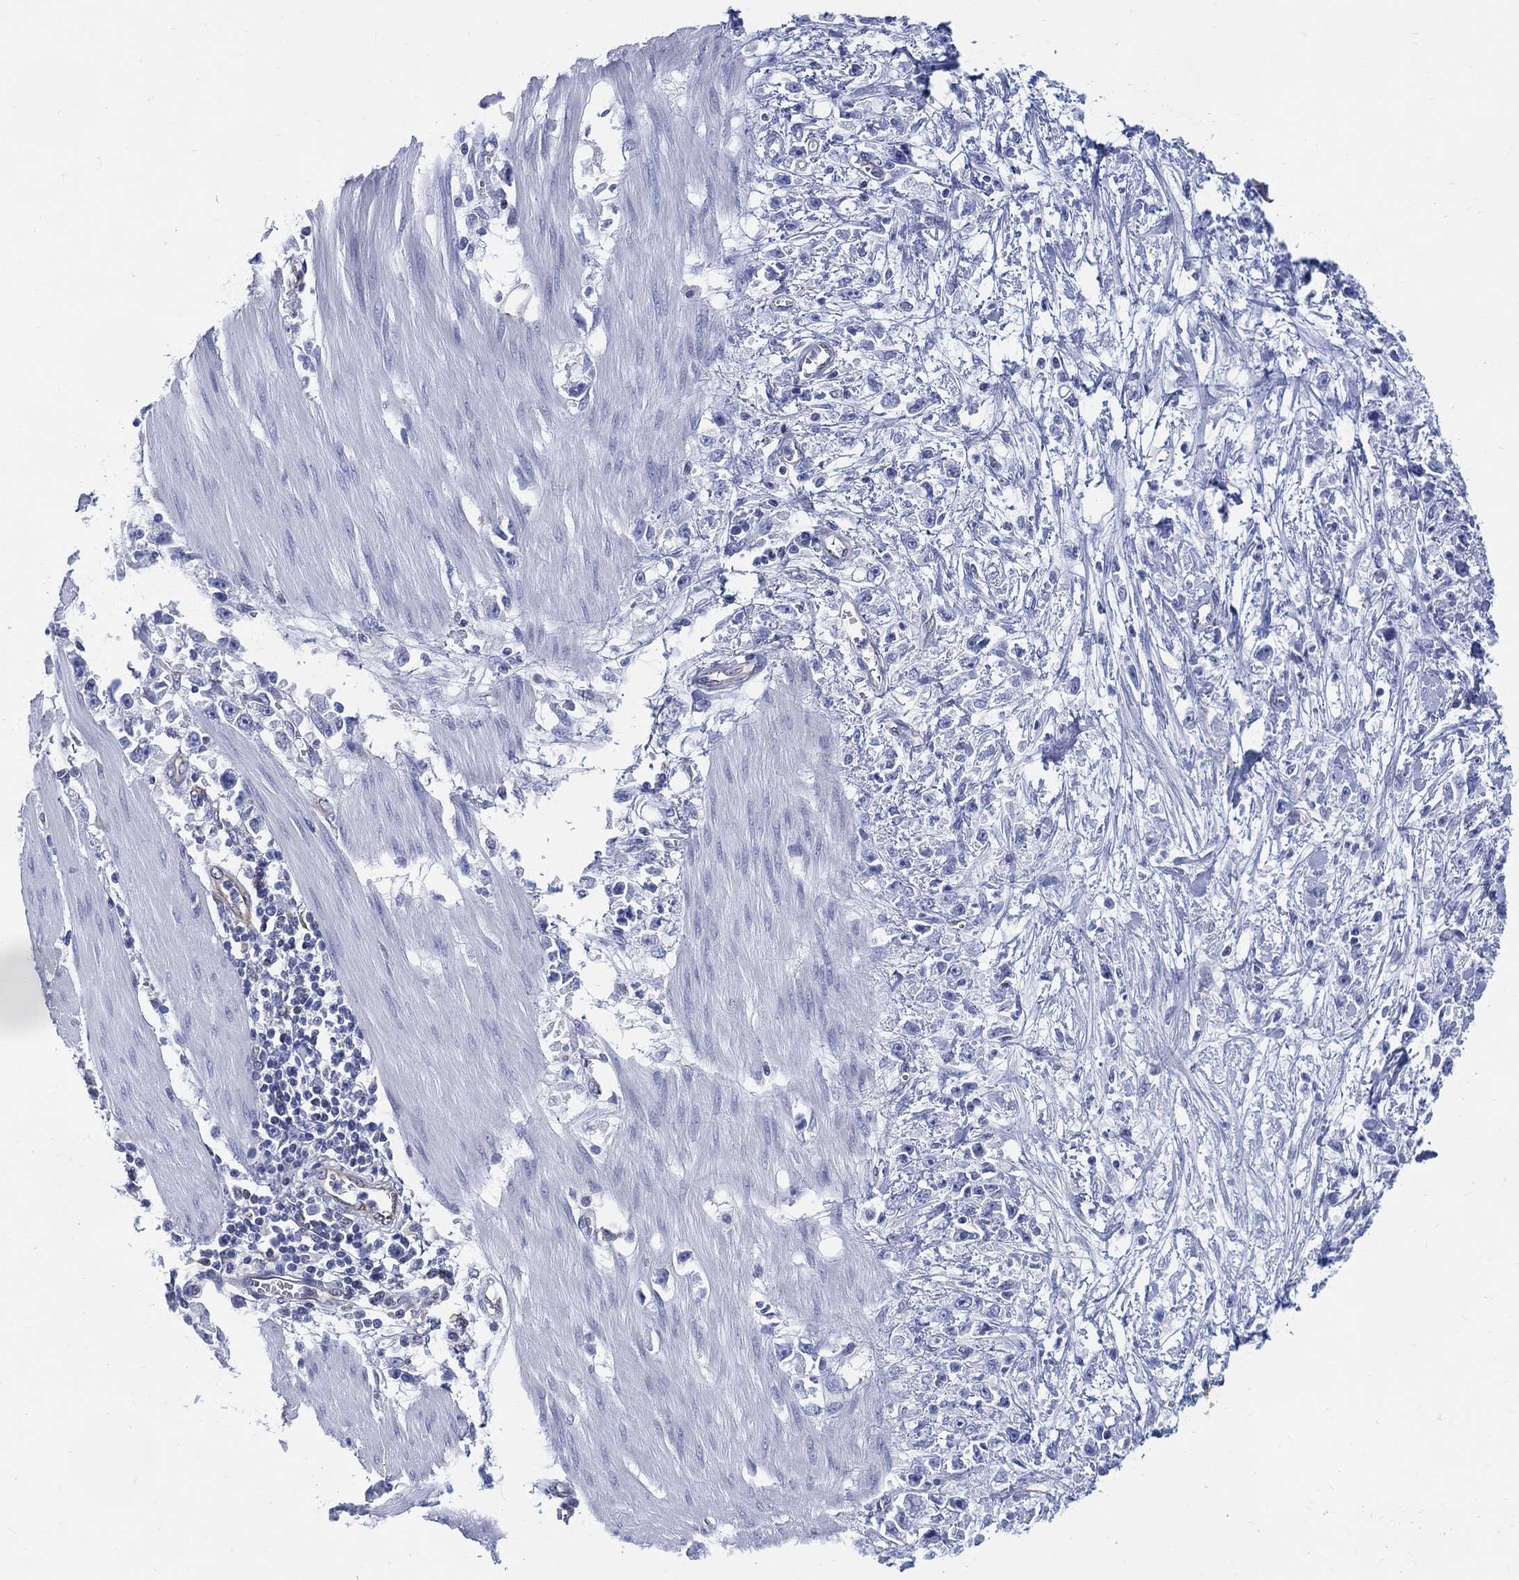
{"staining": {"intensity": "negative", "quantity": "none", "location": "none"}, "tissue": "stomach cancer", "cell_type": "Tumor cells", "image_type": "cancer", "snomed": [{"axis": "morphology", "description": "Adenocarcinoma, NOS"}, {"axis": "topography", "description": "Stomach"}], "caption": "IHC photomicrograph of human stomach cancer (adenocarcinoma) stained for a protein (brown), which demonstrates no staining in tumor cells.", "gene": "DDI1", "patient": {"sex": "female", "age": 59}}